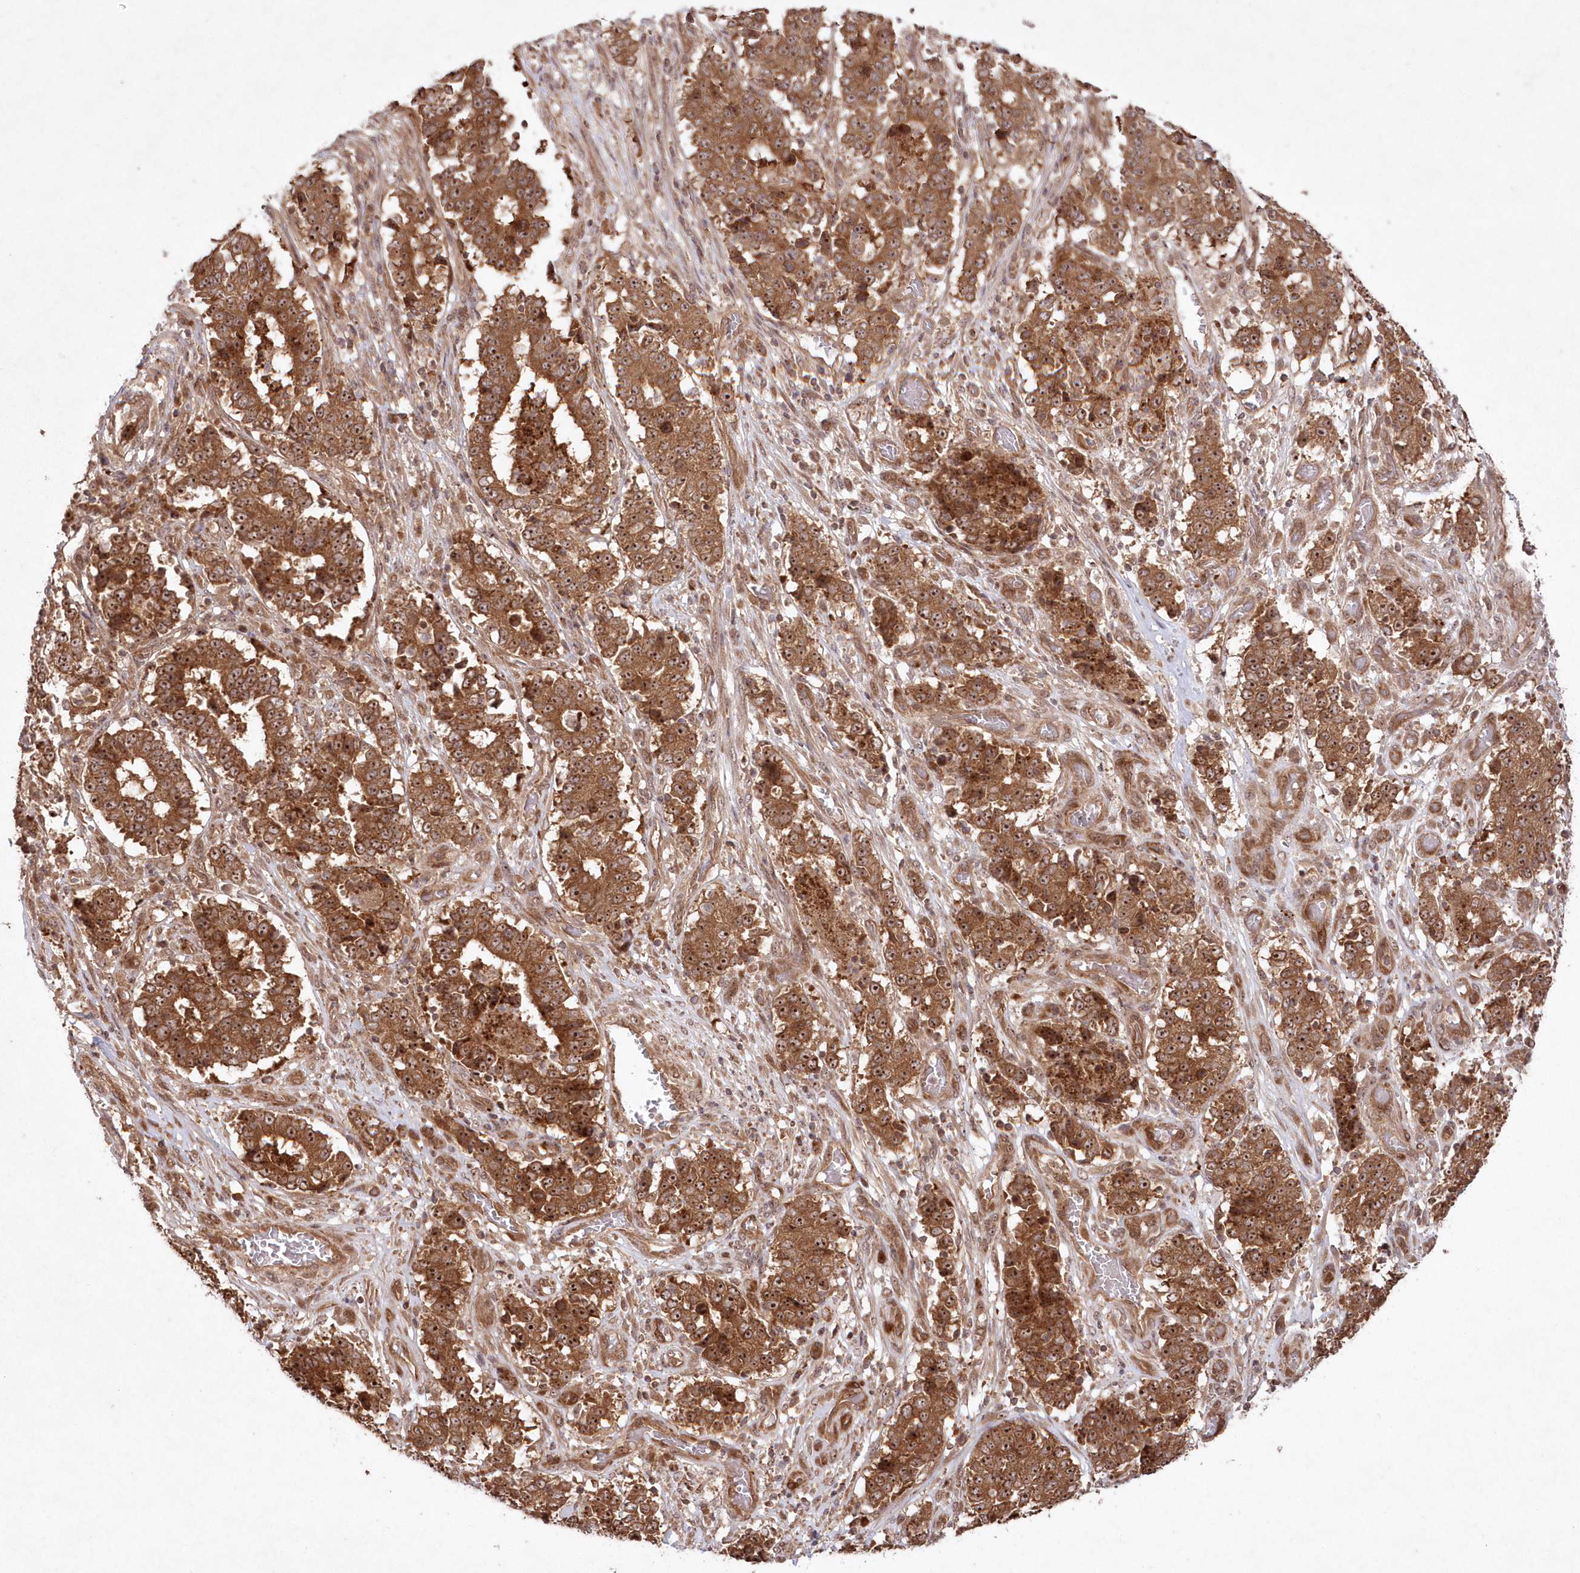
{"staining": {"intensity": "moderate", "quantity": ">75%", "location": "cytoplasmic/membranous,nuclear"}, "tissue": "stomach cancer", "cell_type": "Tumor cells", "image_type": "cancer", "snomed": [{"axis": "morphology", "description": "Adenocarcinoma, NOS"}, {"axis": "topography", "description": "Stomach"}], "caption": "An image of stomach cancer stained for a protein displays moderate cytoplasmic/membranous and nuclear brown staining in tumor cells.", "gene": "SERINC1", "patient": {"sex": "male", "age": 59}}